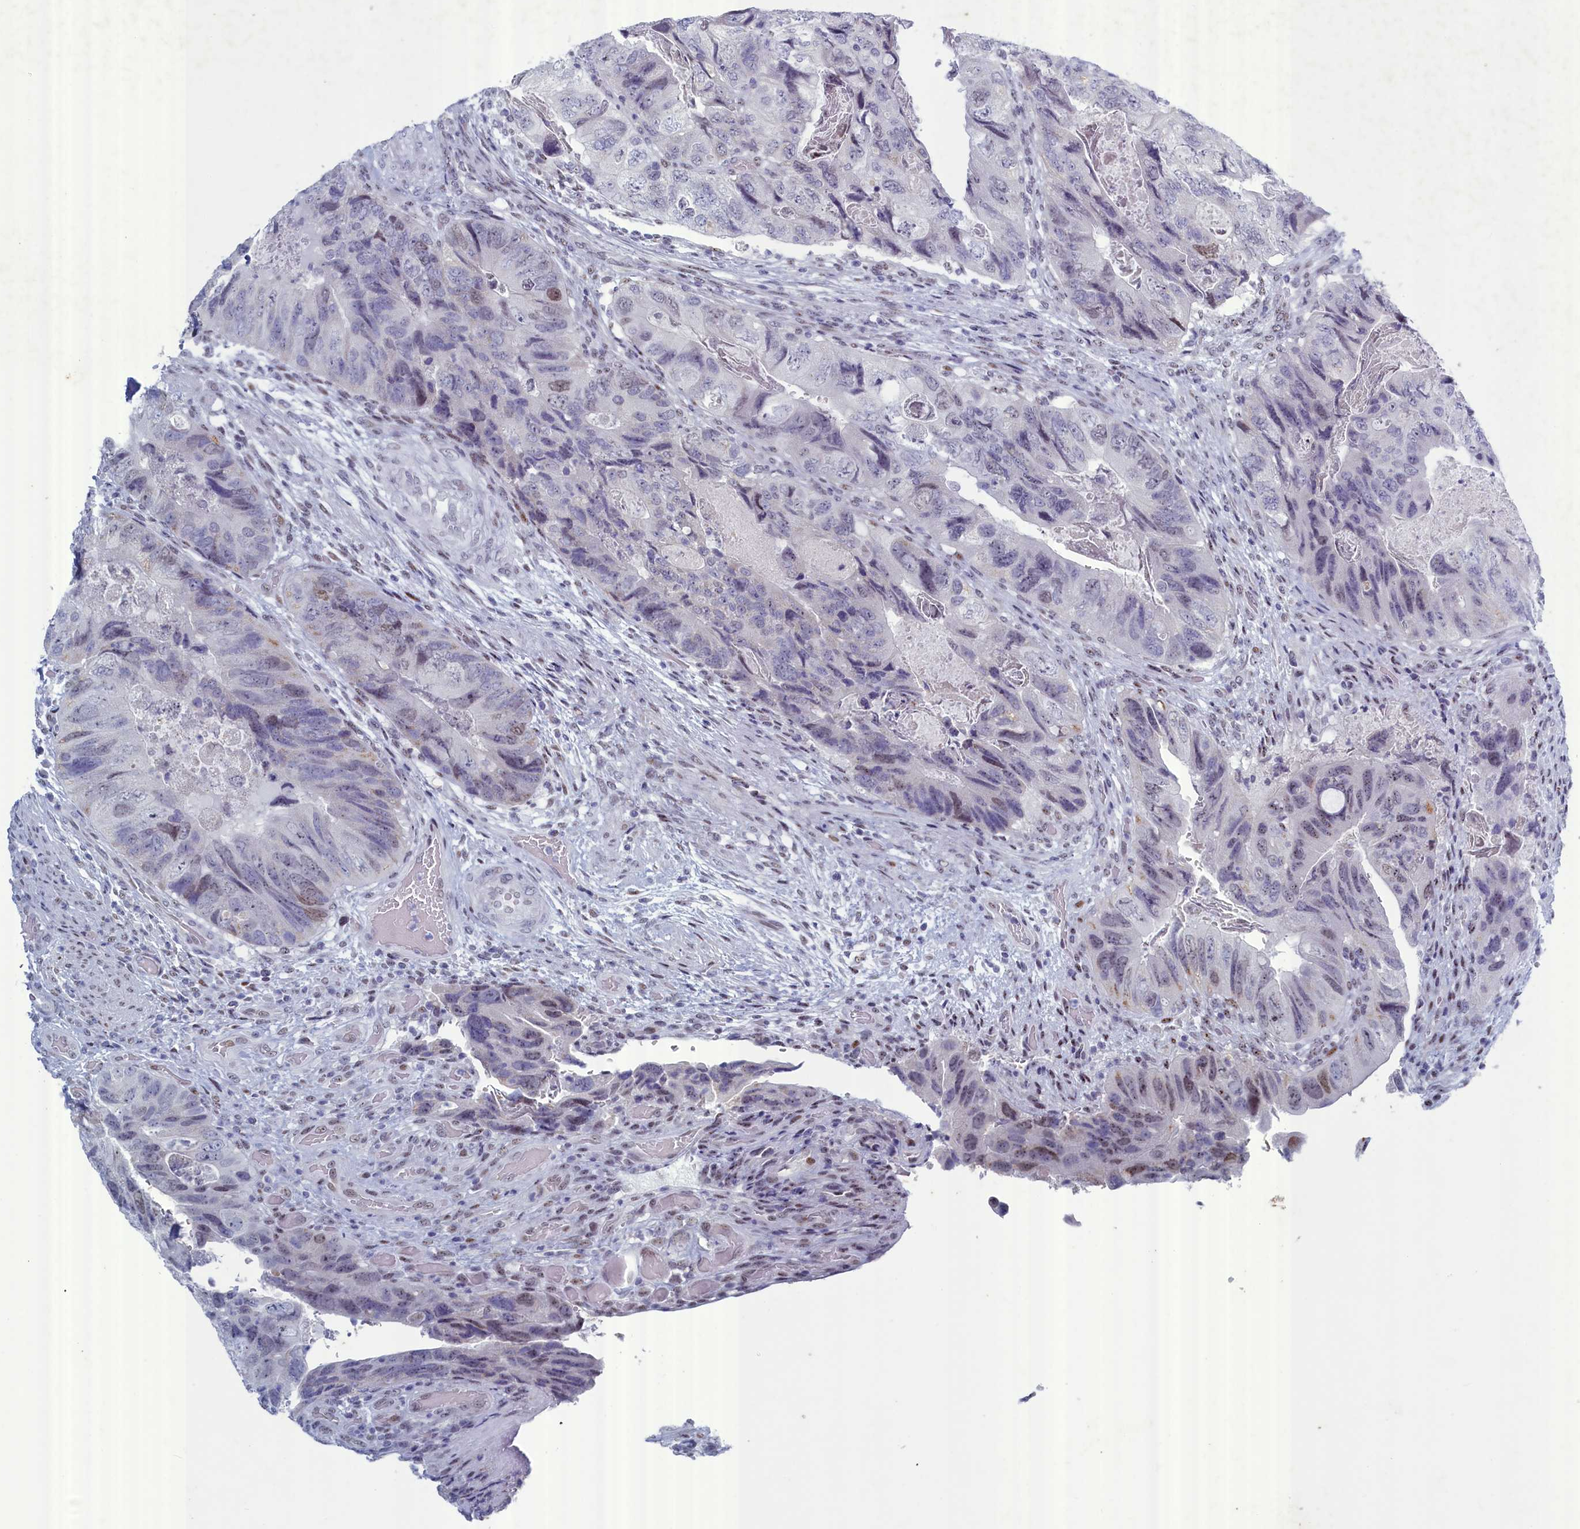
{"staining": {"intensity": "weak", "quantity": "<25%", "location": "nuclear"}, "tissue": "colorectal cancer", "cell_type": "Tumor cells", "image_type": "cancer", "snomed": [{"axis": "morphology", "description": "Adenocarcinoma, NOS"}, {"axis": "topography", "description": "Rectum"}], "caption": "This is a image of immunohistochemistry staining of adenocarcinoma (colorectal), which shows no expression in tumor cells.", "gene": "WDR76", "patient": {"sex": "male", "age": 63}}